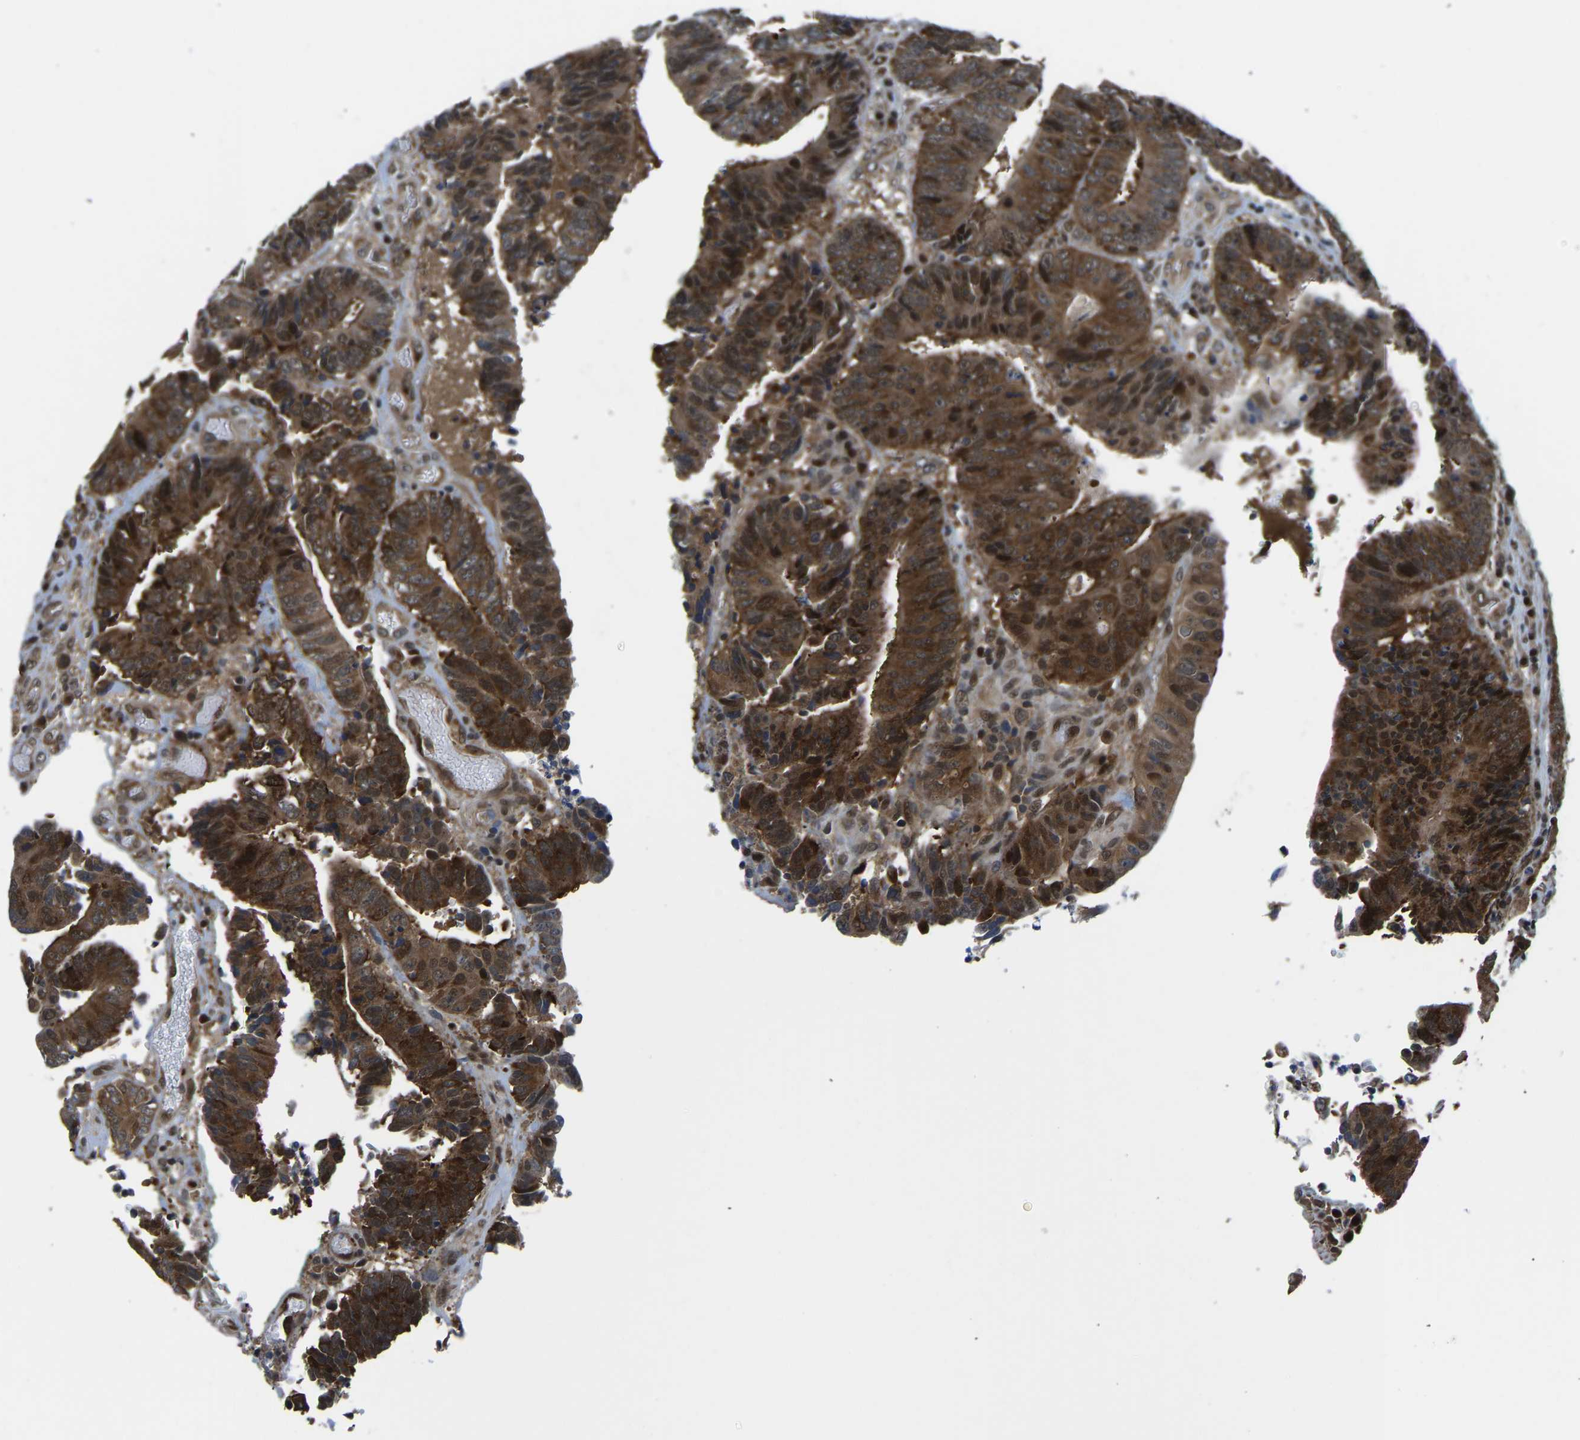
{"staining": {"intensity": "strong", "quantity": ">75%", "location": "cytoplasmic/membranous,nuclear"}, "tissue": "colorectal cancer", "cell_type": "Tumor cells", "image_type": "cancer", "snomed": [{"axis": "morphology", "description": "Adenocarcinoma, NOS"}, {"axis": "topography", "description": "Rectum"}], "caption": "Tumor cells show strong cytoplasmic/membranous and nuclear positivity in approximately >75% of cells in adenocarcinoma (colorectal). Ihc stains the protein of interest in brown and the nuclei are stained blue.", "gene": "DFFA", "patient": {"sex": "male", "age": 72}}